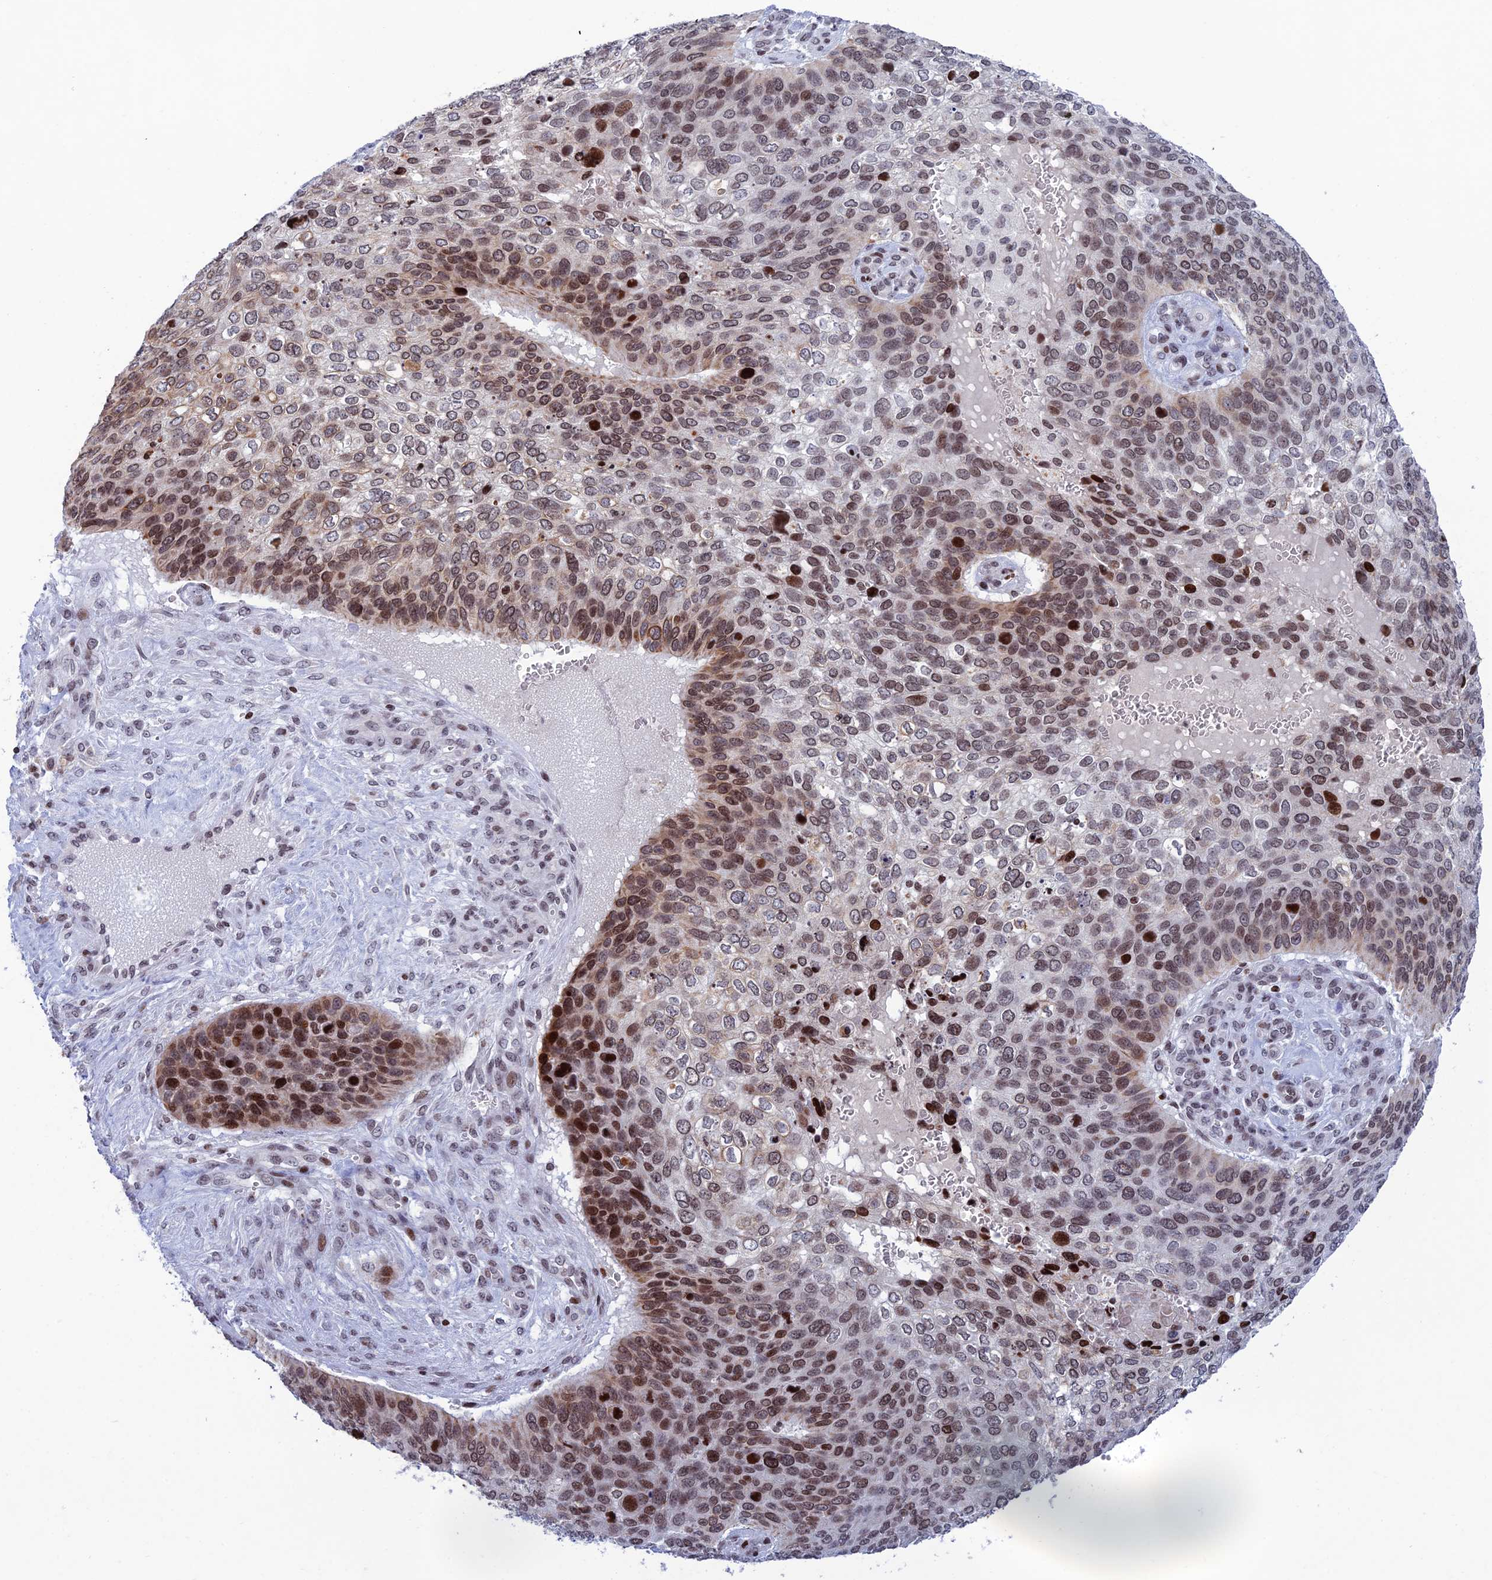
{"staining": {"intensity": "strong", "quantity": "25%-75%", "location": "nuclear"}, "tissue": "skin cancer", "cell_type": "Tumor cells", "image_type": "cancer", "snomed": [{"axis": "morphology", "description": "Basal cell carcinoma"}, {"axis": "topography", "description": "Skin"}], "caption": "A brown stain labels strong nuclear positivity of a protein in skin basal cell carcinoma tumor cells. Immunohistochemistry stains the protein in brown and the nuclei are stained blue.", "gene": "AFF3", "patient": {"sex": "female", "age": 74}}